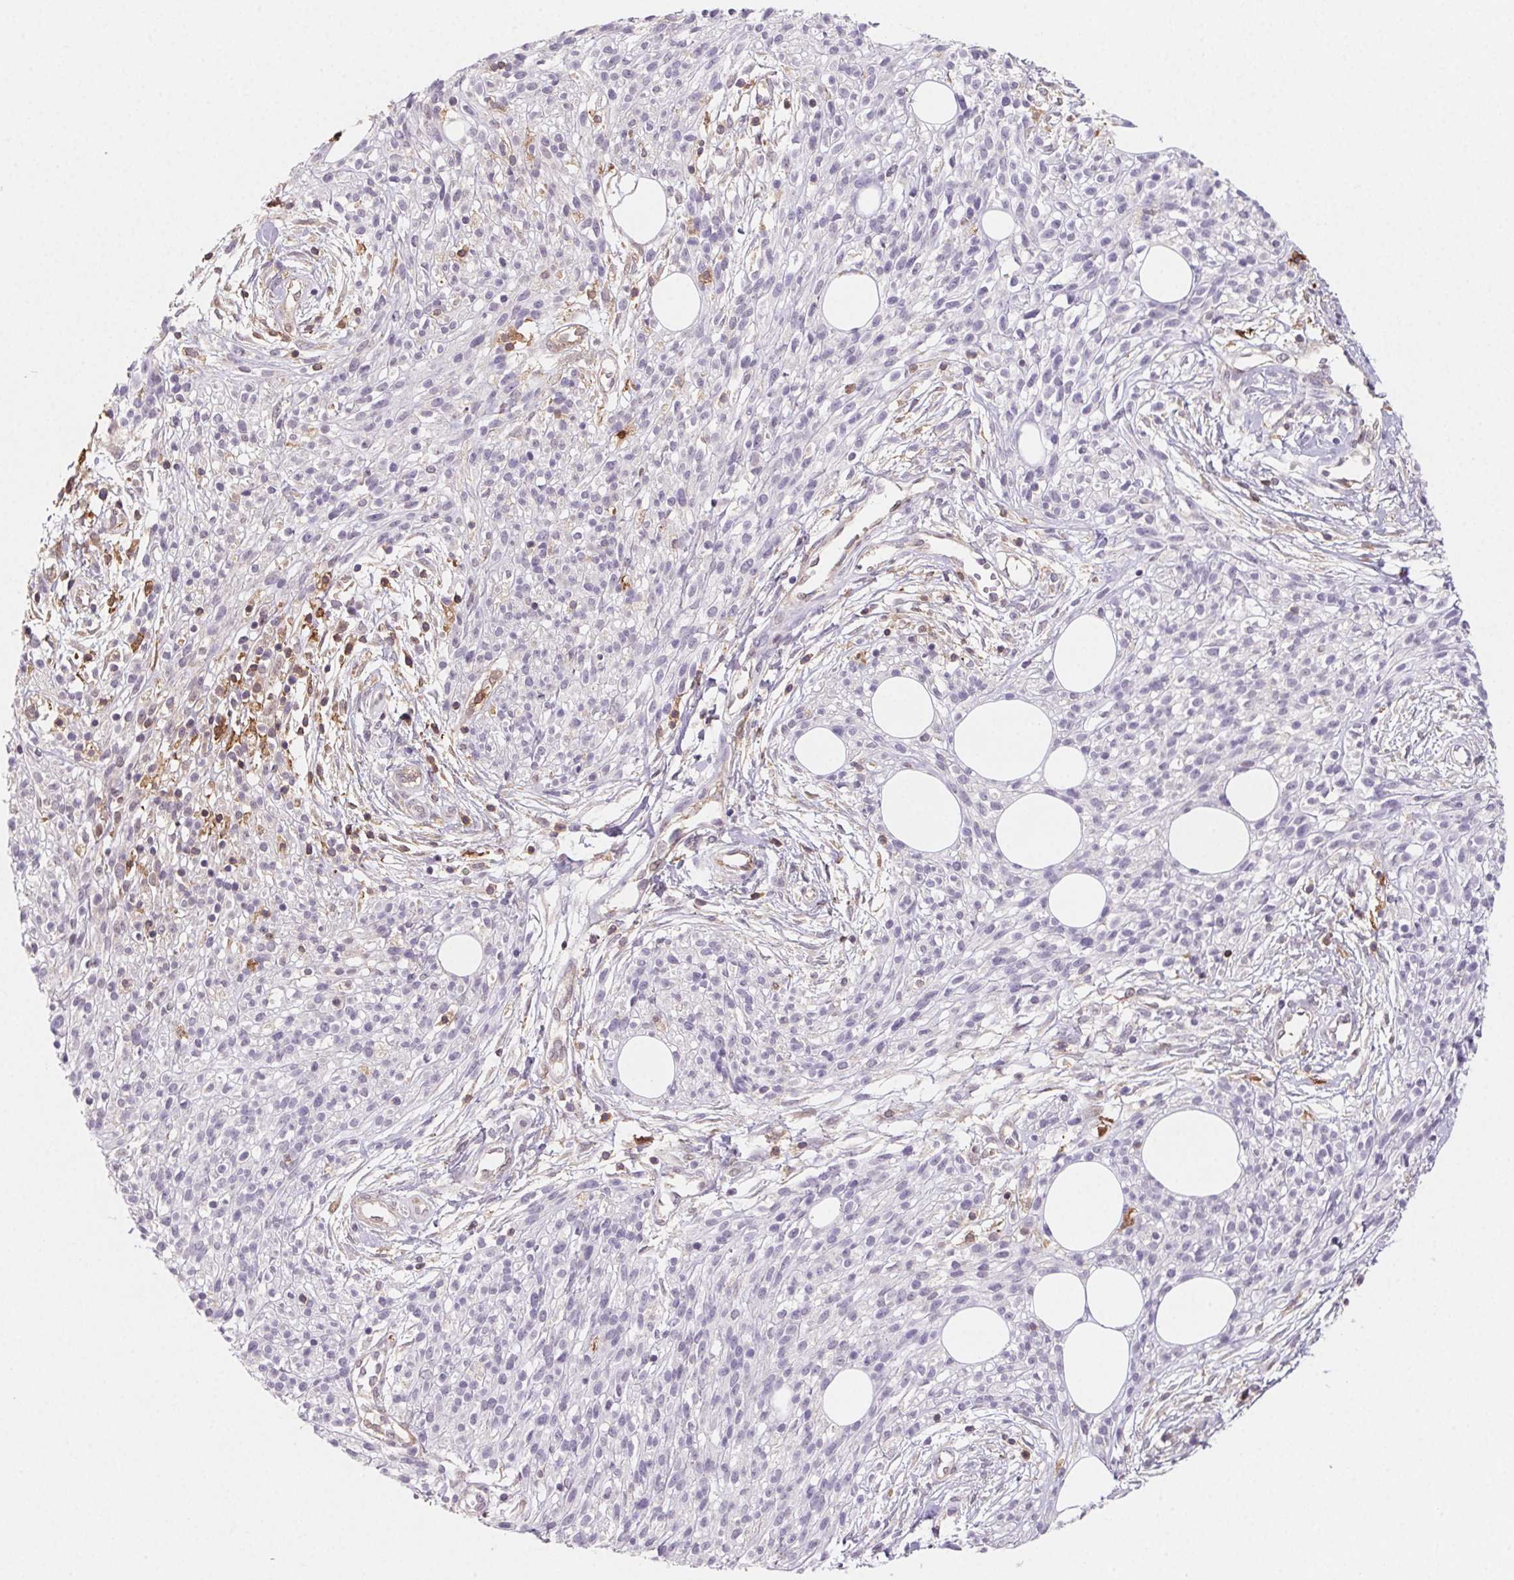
{"staining": {"intensity": "negative", "quantity": "none", "location": "none"}, "tissue": "melanoma", "cell_type": "Tumor cells", "image_type": "cancer", "snomed": [{"axis": "morphology", "description": "Malignant melanoma, NOS"}, {"axis": "topography", "description": "Skin"}, {"axis": "topography", "description": "Skin of trunk"}], "caption": "IHC image of neoplastic tissue: human melanoma stained with DAB (3,3'-diaminobenzidine) reveals no significant protein positivity in tumor cells. (DAB immunohistochemistry, high magnification).", "gene": "GBP1", "patient": {"sex": "male", "age": 74}}